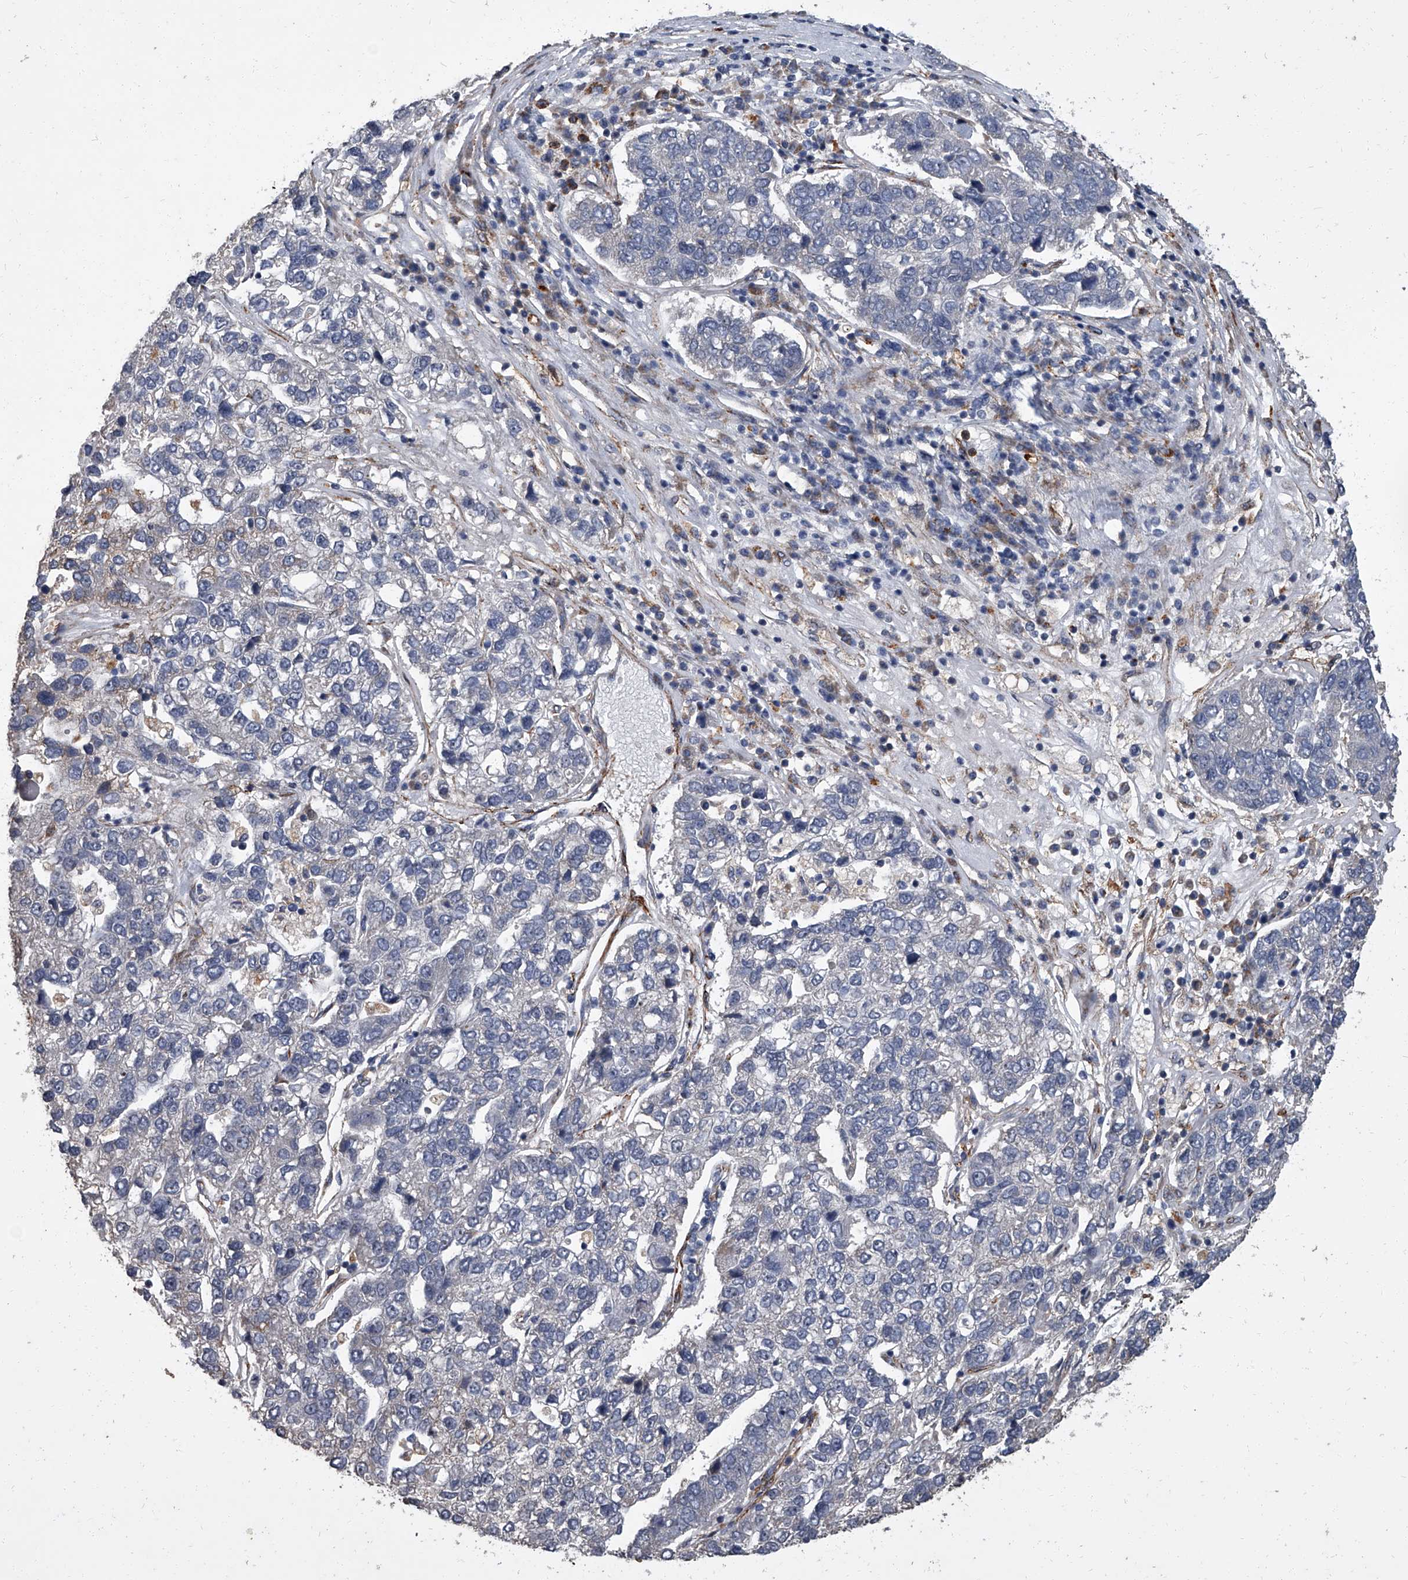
{"staining": {"intensity": "negative", "quantity": "none", "location": "none"}, "tissue": "pancreatic cancer", "cell_type": "Tumor cells", "image_type": "cancer", "snomed": [{"axis": "morphology", "description": "Adenocarcinoma, NOS"}, {"axis": "topography", "description": "Pancreas"}], "caption": "Pancreatic cancer stained for a protein using IHC reveals no positivity tumor cells.", "gene": "SIRT4", "patient": {"sex": "female", "age": 61}}